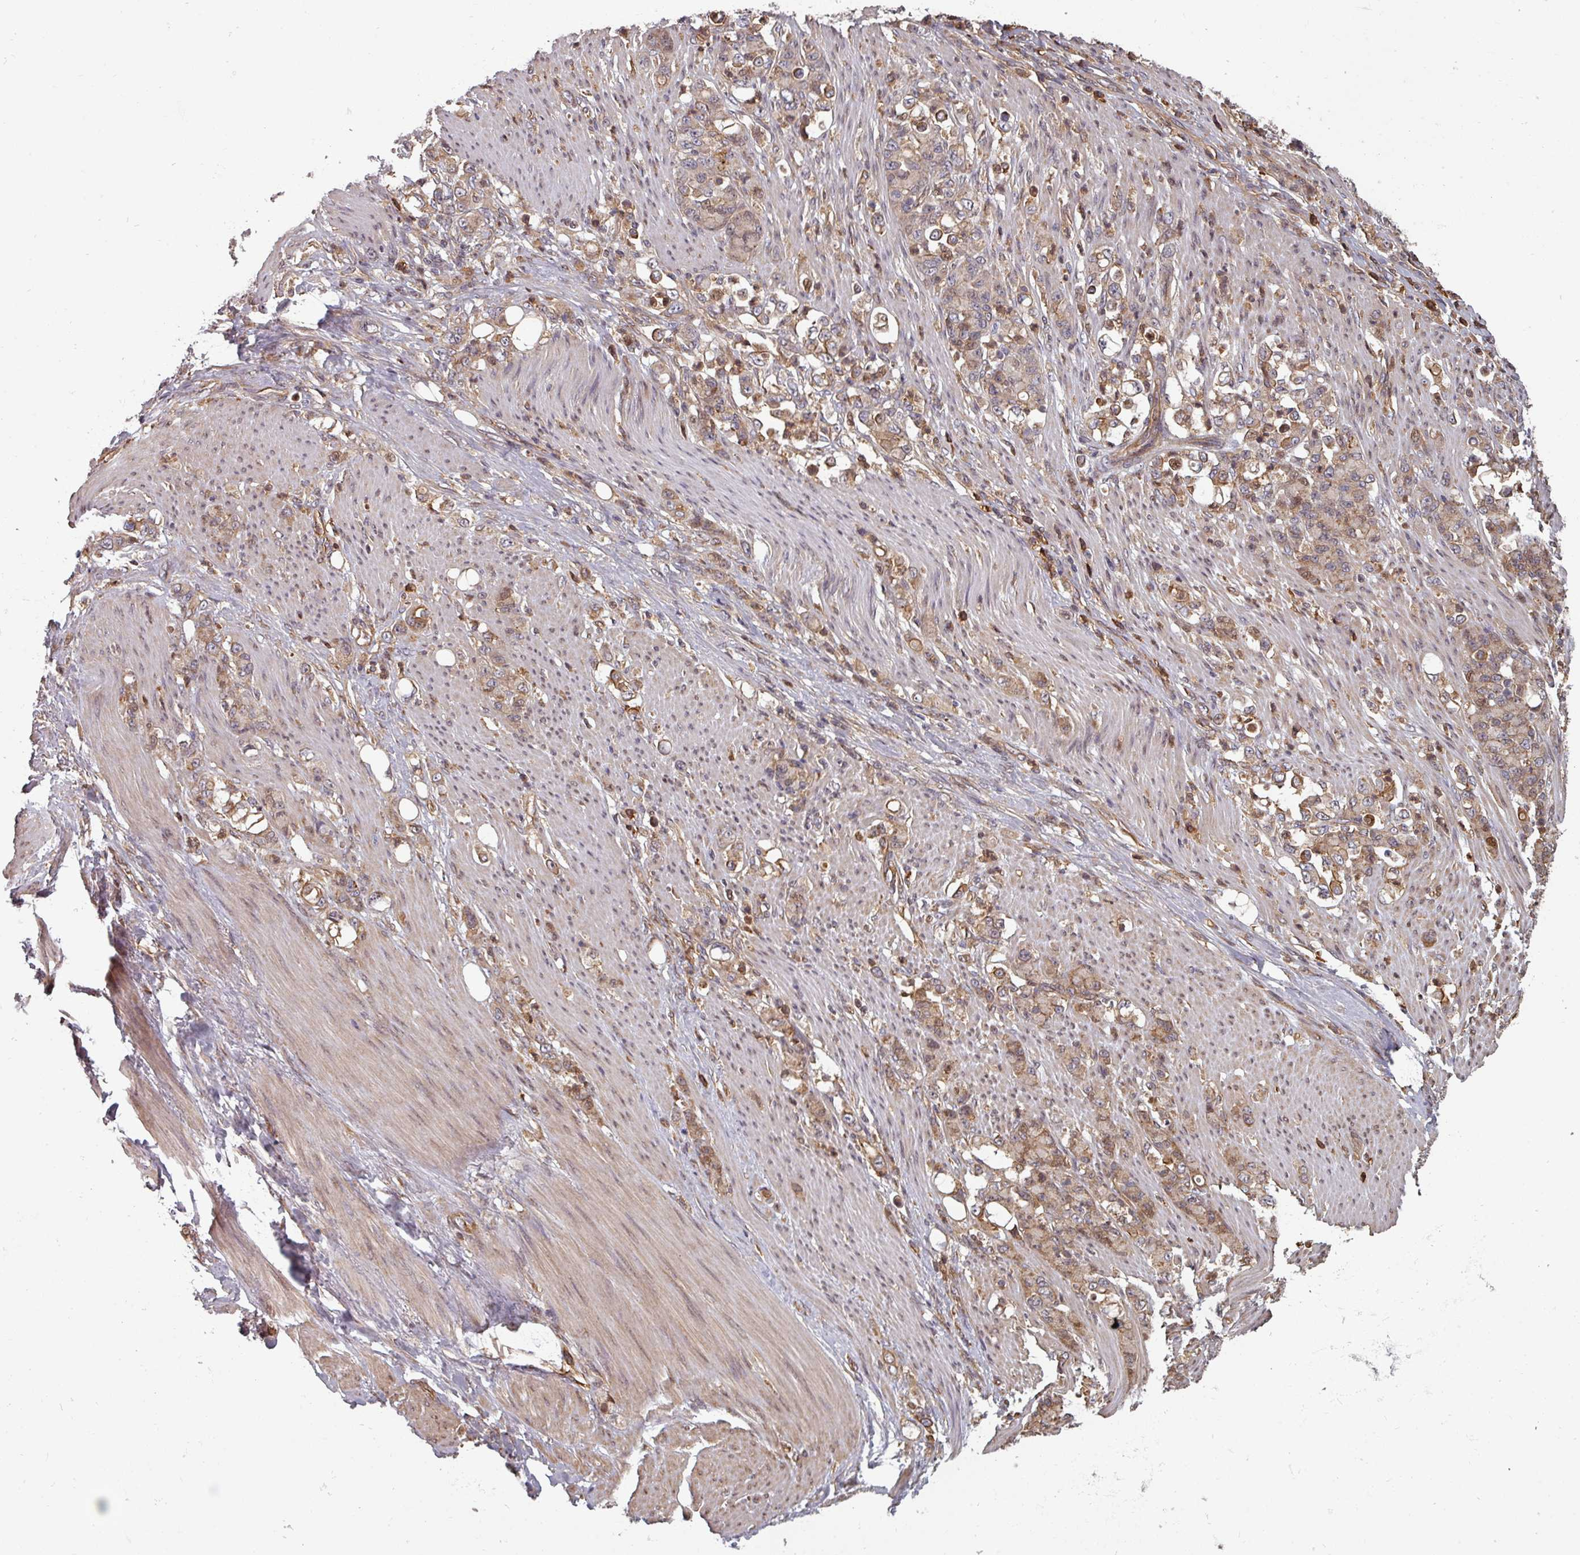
{"staining": {"intensity": "weak", "quantity": ">75%", "location": "cytoplasmic/membranous"}, "tissue": "stomach cancer", "cell_type": "Tumor cells", "image_type": "cancer", "snomed": [{"axis": "morphology", "description": "Normal tissue, NOS"}, {"axis": "morphology", "description": "Adenocarcinoma, NOS"}, {"axis": "topography", "description": "Stomach"}], "caption": "DAB immunohistochemical staining of stomach adenocarcinoma demonstrates weak cytoplasmic/membranous protein staining in approximately >75% of tumor cells. (Brightfield microscopy of DAB IHC at high magnification).", "gene": "EID1", "patient": {"sex": "female", "age": 79}}